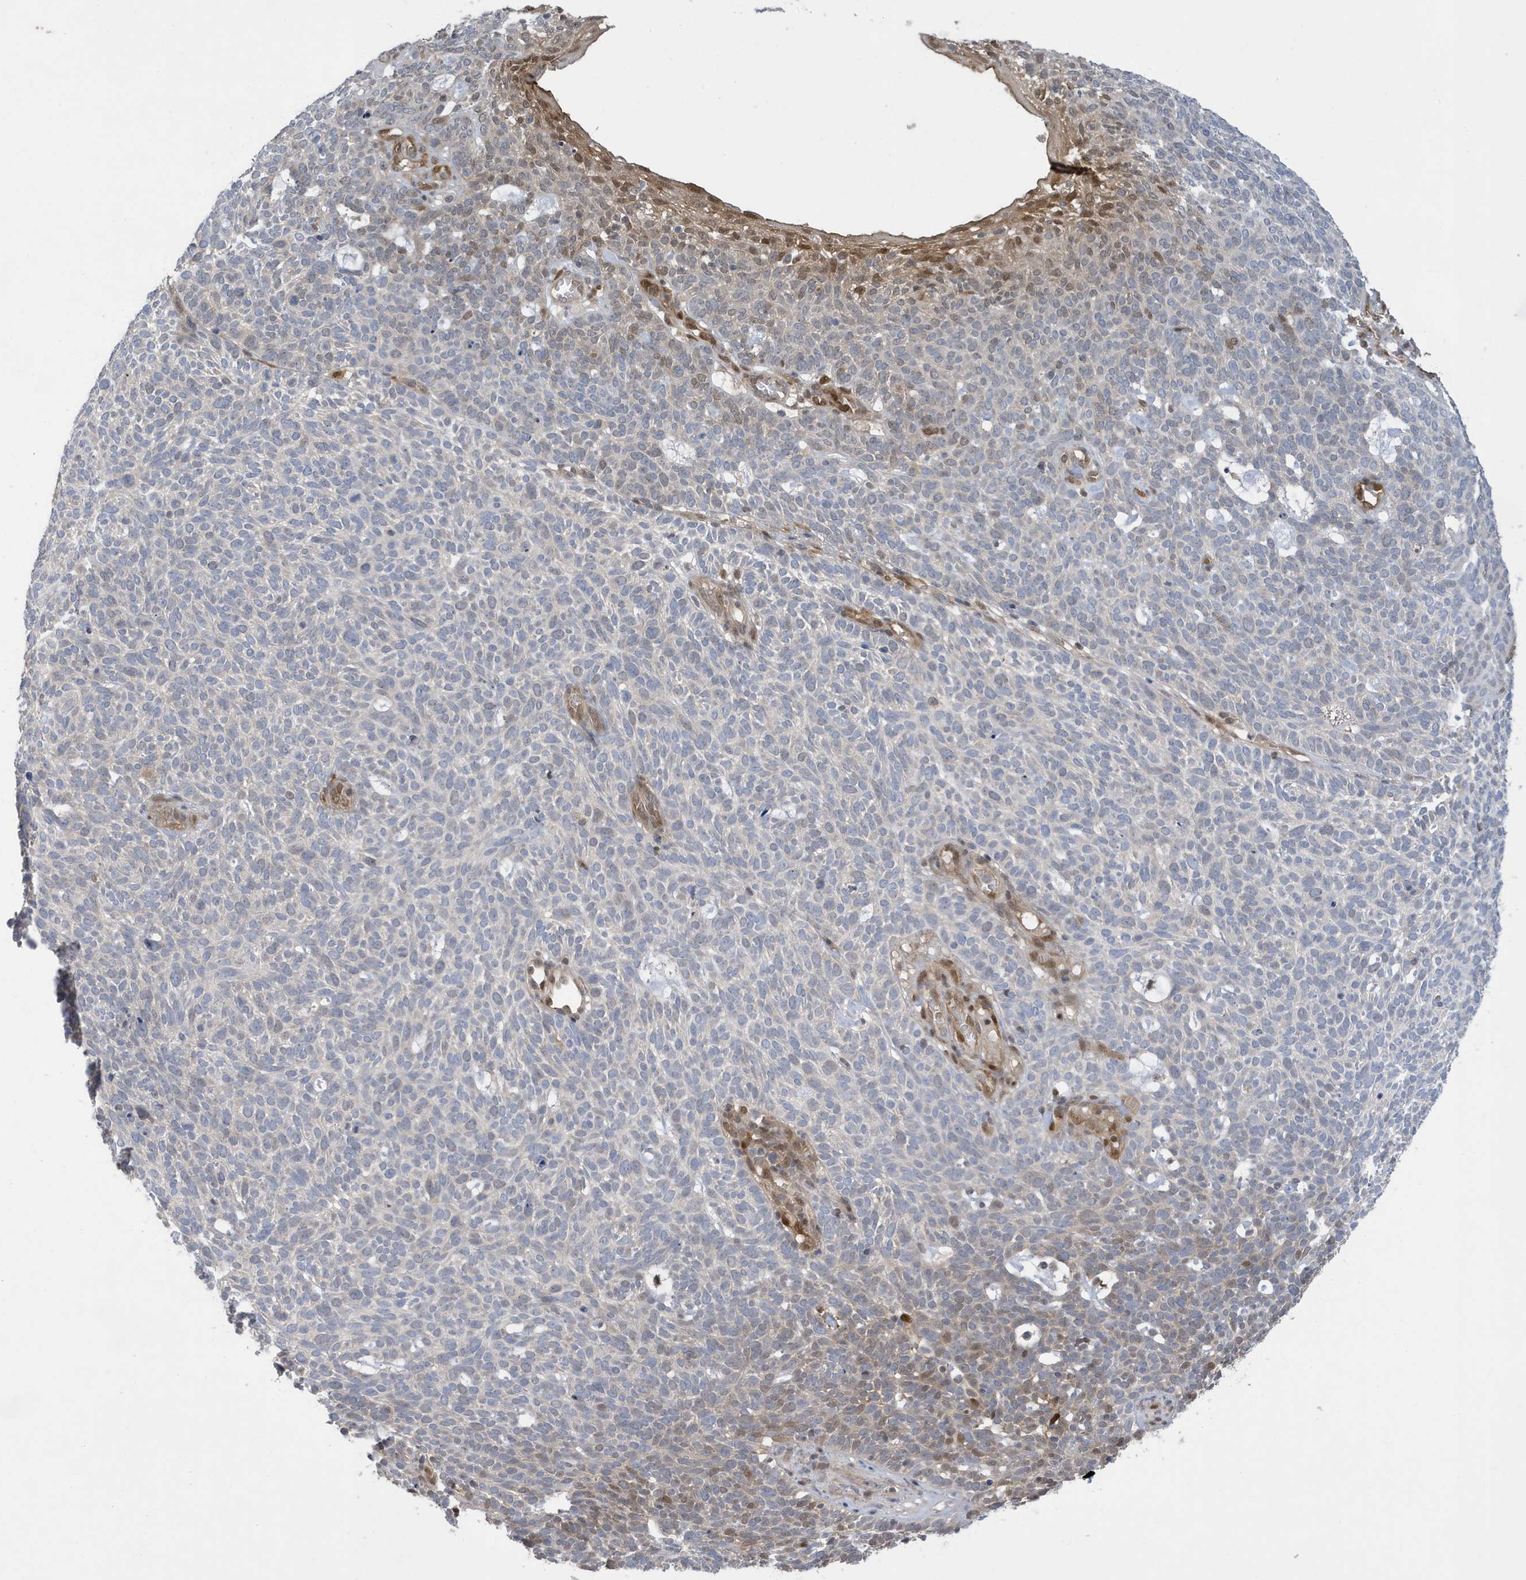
{"staining": {"intensity": "moderate", "quantity": "<25%", "location": "nuclear"}, "tissue": "skin cancer", "cell_type": "Tumor cells", "image_type": "cancer", "snomed": [{"axis": "morphology", "description": "Squamous cell carcinoma, NOS"}, {"axis": "topography", "description": "Skin"}], "caption": "An IHC micrograph of tumor tissue is shown. Protein staining in brown shows moderate nuclear positivity in squamous cell carcinoma (skin) within tumor cells.", "gene": "NCOA7", "patient": {"sex": "female", "age": 90}}